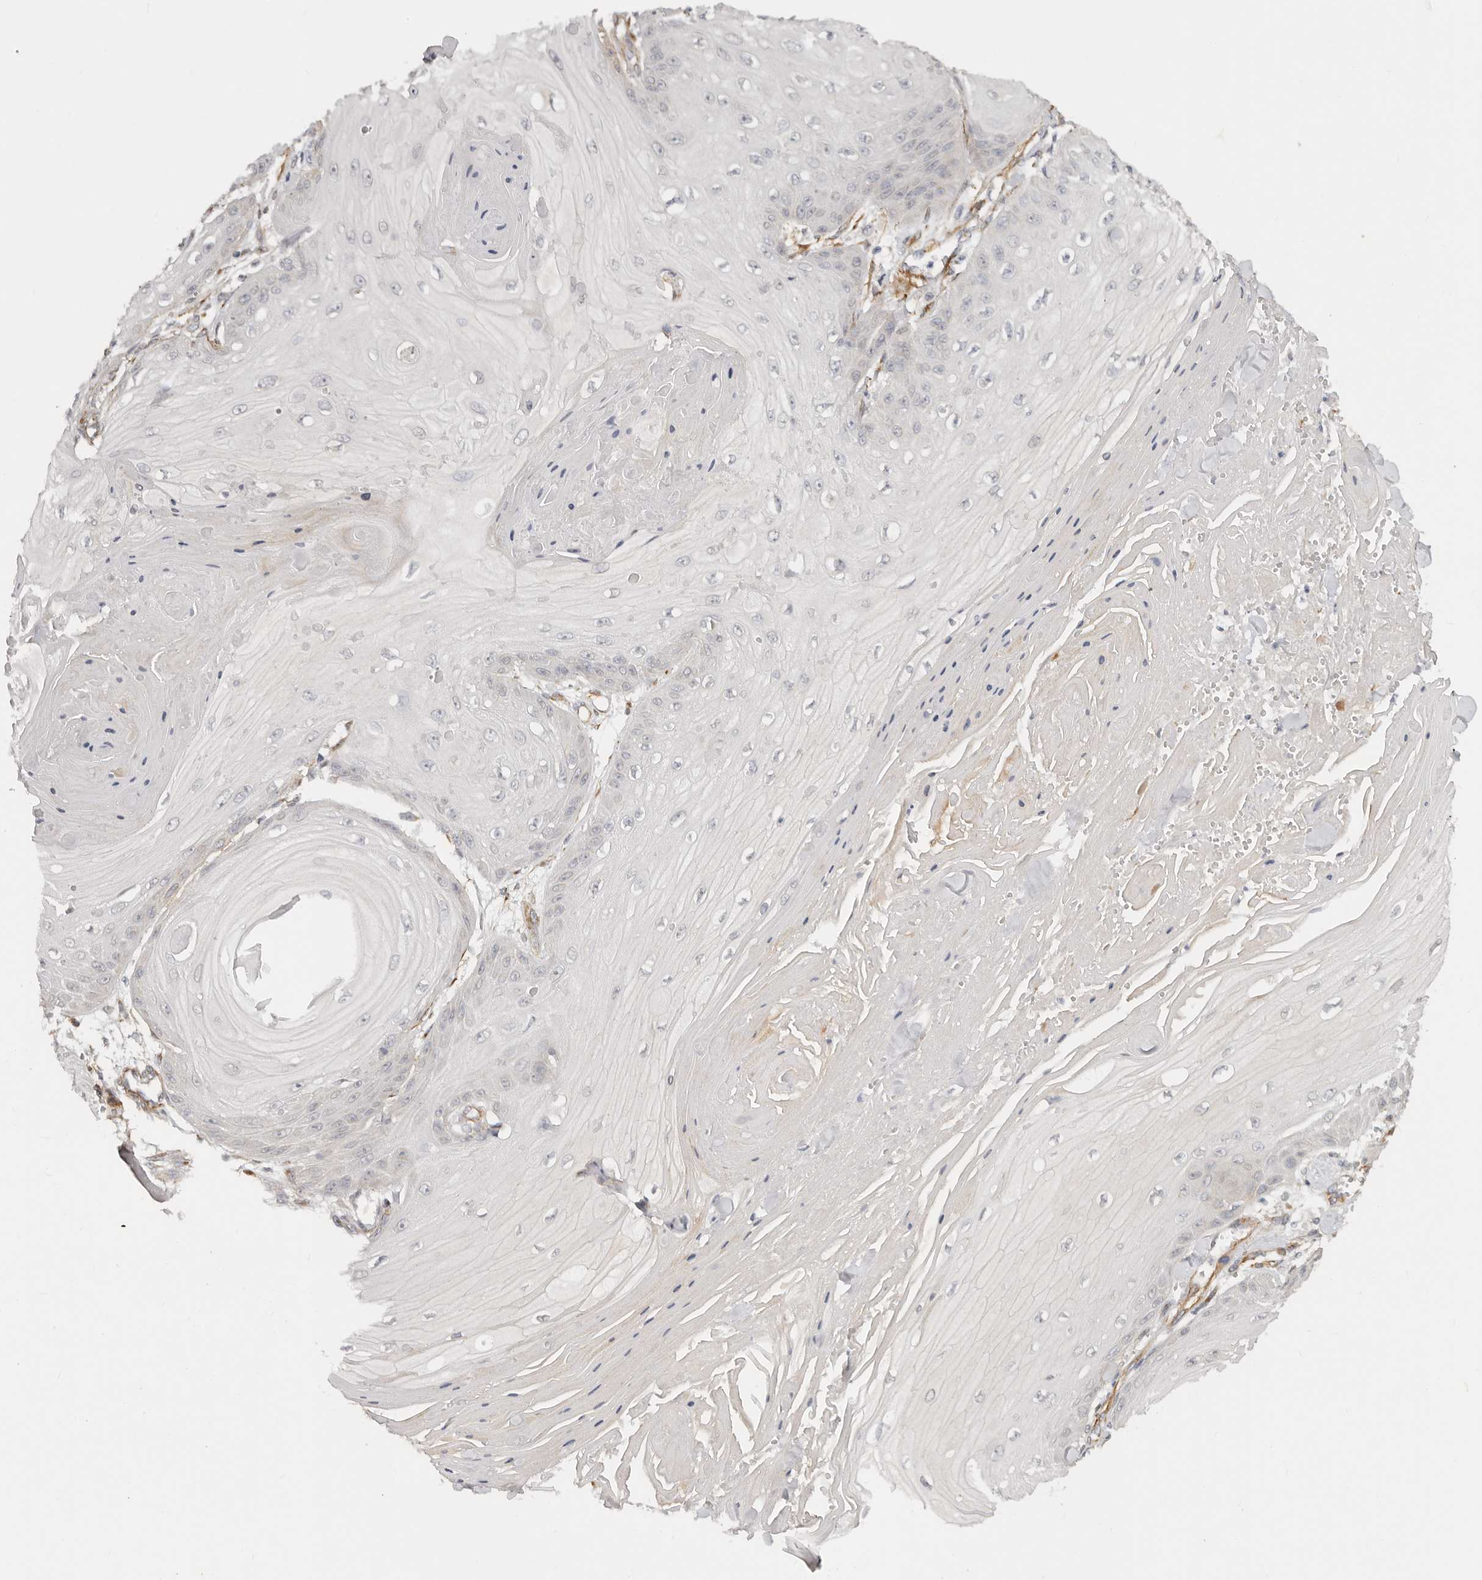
{"staining": {"intensity": "negative", "quantity": "none", "location": "none"}, "tissue": "skin cancer", "cell_type": "Tumor cells", "image_type": "cancer", "snomed": [{"axis": "morphology", "description": "Squamous cell carcinoma, NOS"}, {"axis": "topography", "description": "Skin"}], "caption": "DAB (3,3'-diaminobenzidine) immunohistochemical staining of human skin cancer (squamous cell carcinoma) shows no significant positivity in tumor cells.", "gene": "RABAC1", "patient": {"sex": "male", "age": 74}}